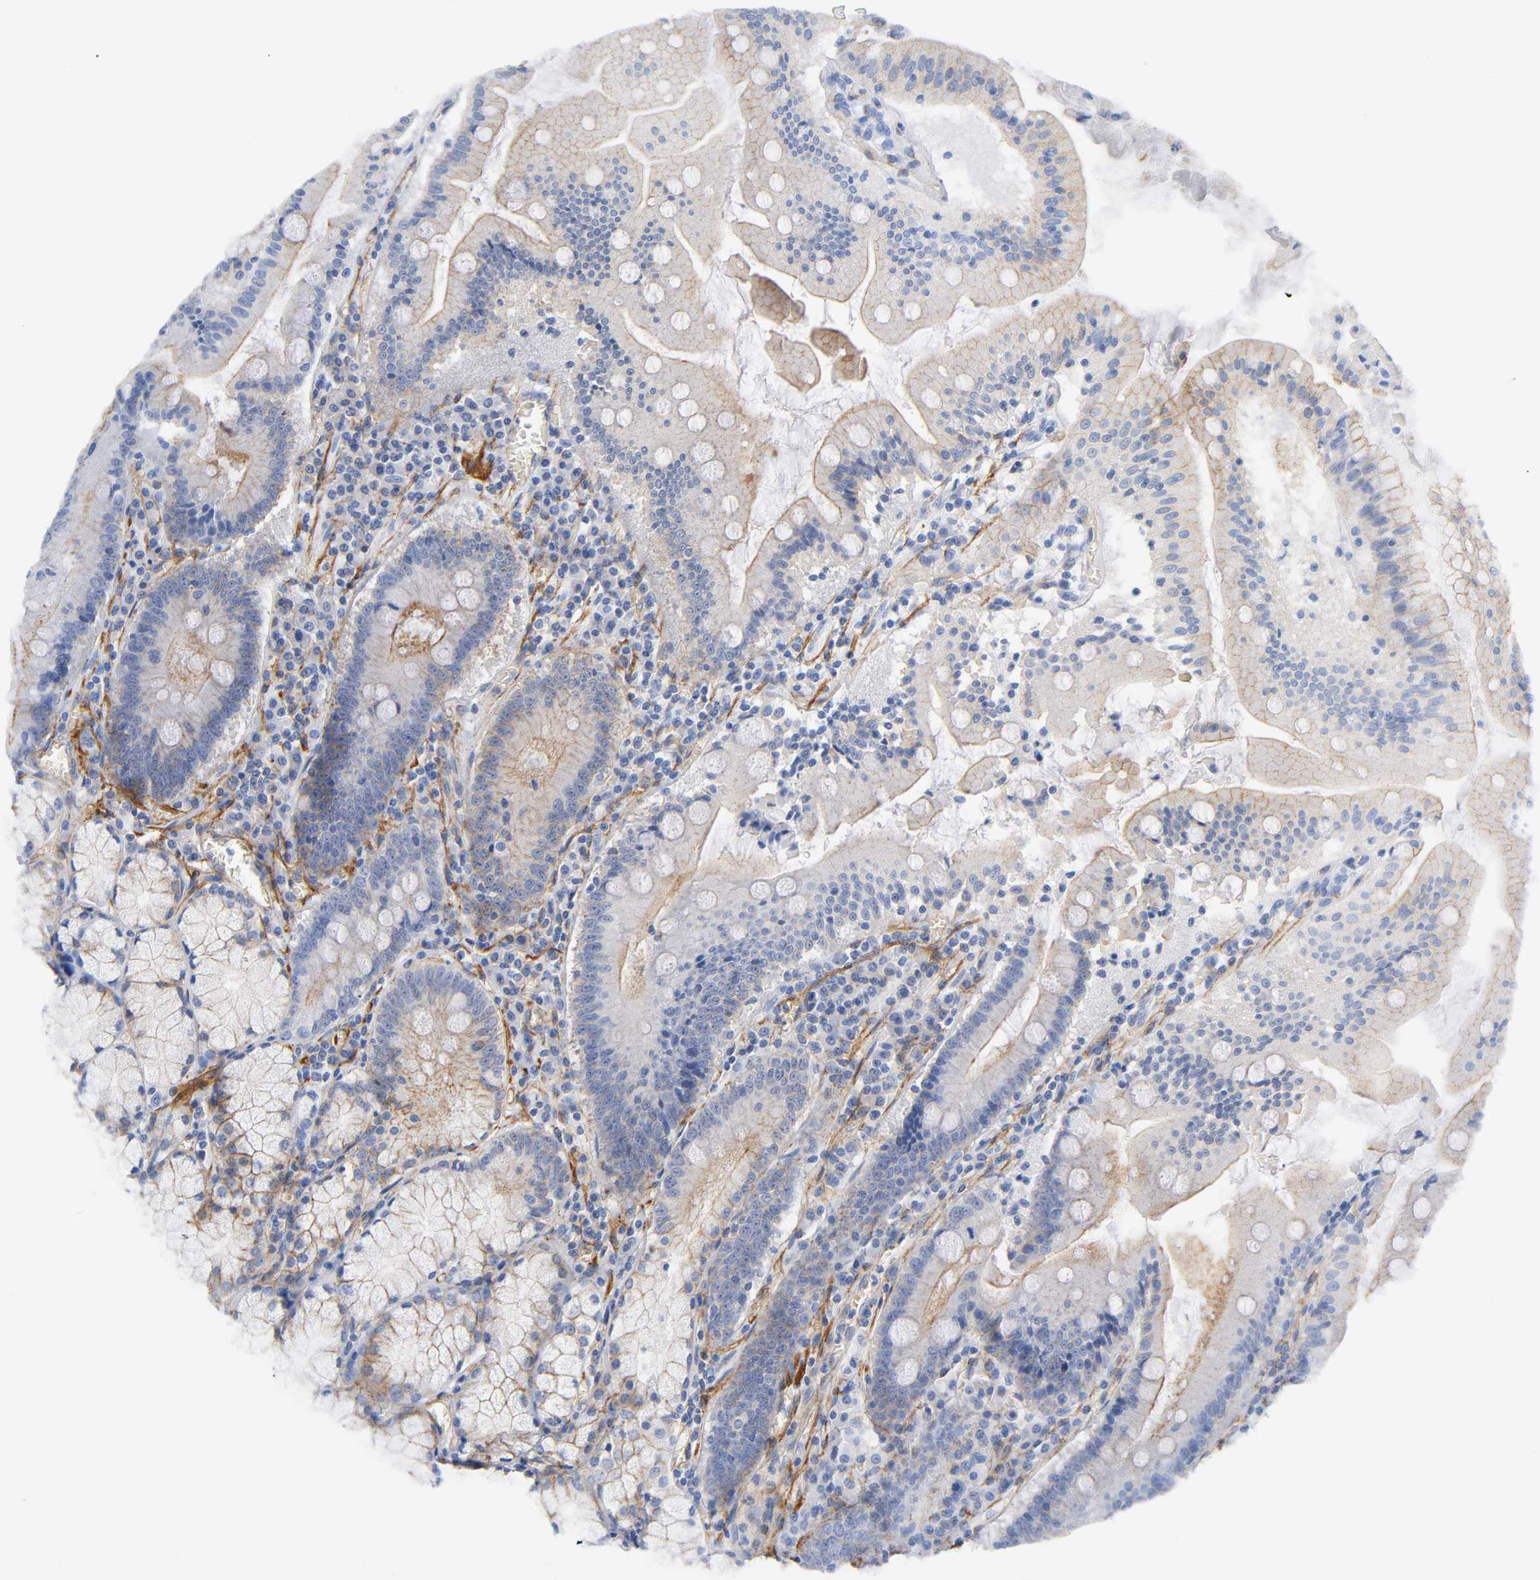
{"staining": {"intensity": "moderate", "quantity": ">75%", "location": "cytoplasmic/membranous"}, "tissue": "stomach", "cell_type": "Glandular cells", "image_type": "normal", "snomed": [{"axis": "morphology", "description": "Normal tissue, NOS"}, {"axis": "topography", "description": "Stomach, lower"}], "caption": "Approximately >75% of glandular cells in benign stomach demonstrate moderate cytoplasmic/membranous protein positivity as visualized by brown immunohistochemical staining.", "gene": "SPTAN1", "patient": {"sex": "male", "age": 56}}